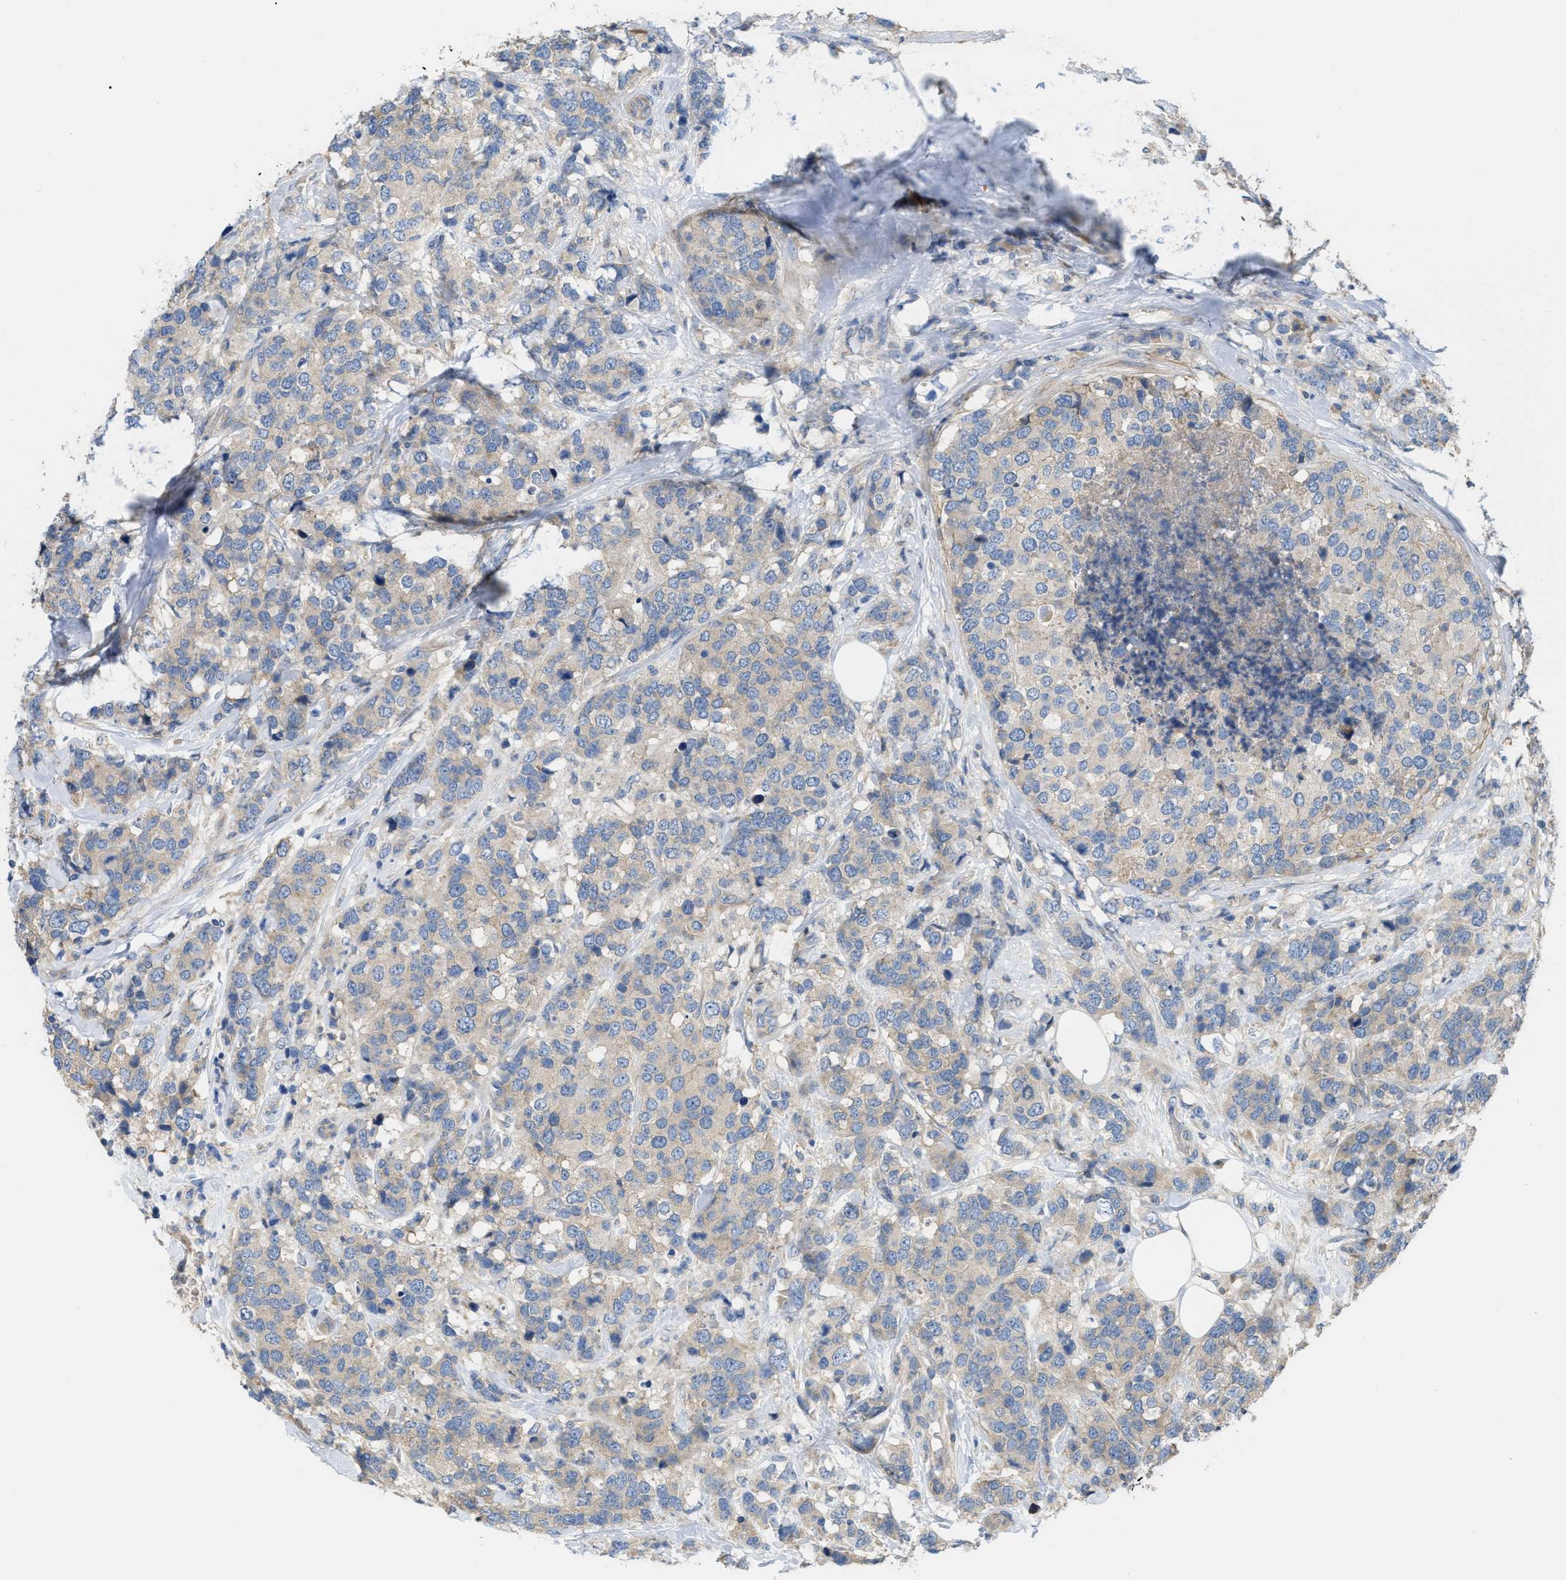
{"staining": {"intensity": "weak", "quantity": "<25%", "location": "cytoplasmic/membranous"}, "tissue": "breast cancer", "cell_type": "Tumor cells", "image_type": "cancer", "snomed": [{"axis": "morphology", "description": "Lobular carcinoma"}, {"axis": "topography", "description": "Breast"}], "caption": "A histopathology image of breast lobular carcinoma stained for a protein demonstrates no brown staining in tumor cells. Brightfield microscopy of immunohistochemistry stained with DAB (brown) and hematoxylin (blue), captured at high magnification.", "gene": "DHX58", "patient": {"sex": "female", "age": 59}}